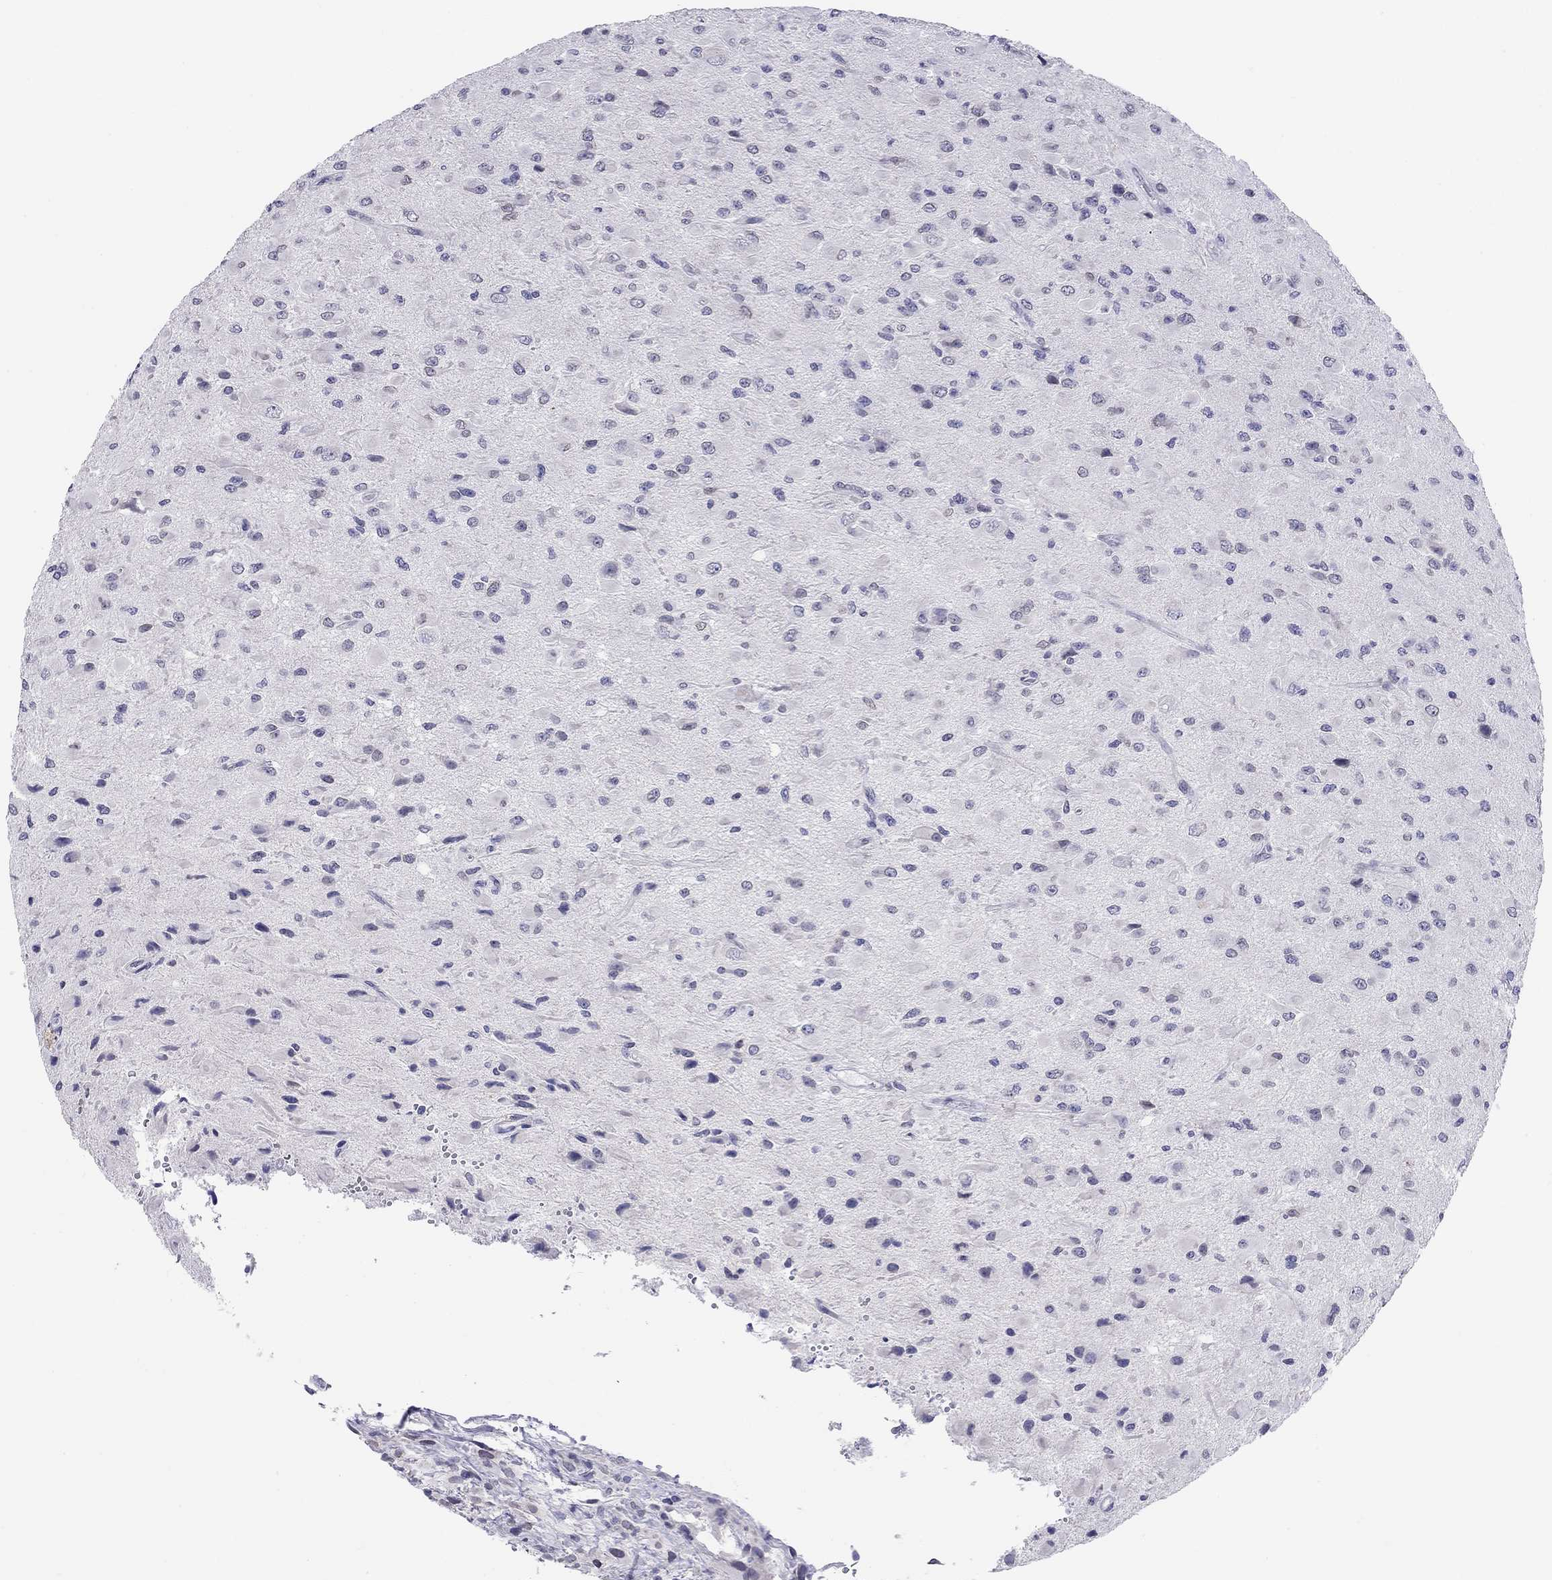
{"staining": {"intensity": "negative", "quantity": "none", "location": "none"}, "tissue": "glioma", "cell_type": "Tumor cells", "image_type": "cancer", "snomed": [{"axis": "morphology", "description": "Glioma, malignant, High grade"}, {"axis": "topography", "description": "Cerebral cortex"}], "caption": "The histopathology image demonstrates no staining of tumor cells in glioma.", "gene": "ARMC12", "patient": {"sex": "male", "age": 35}}